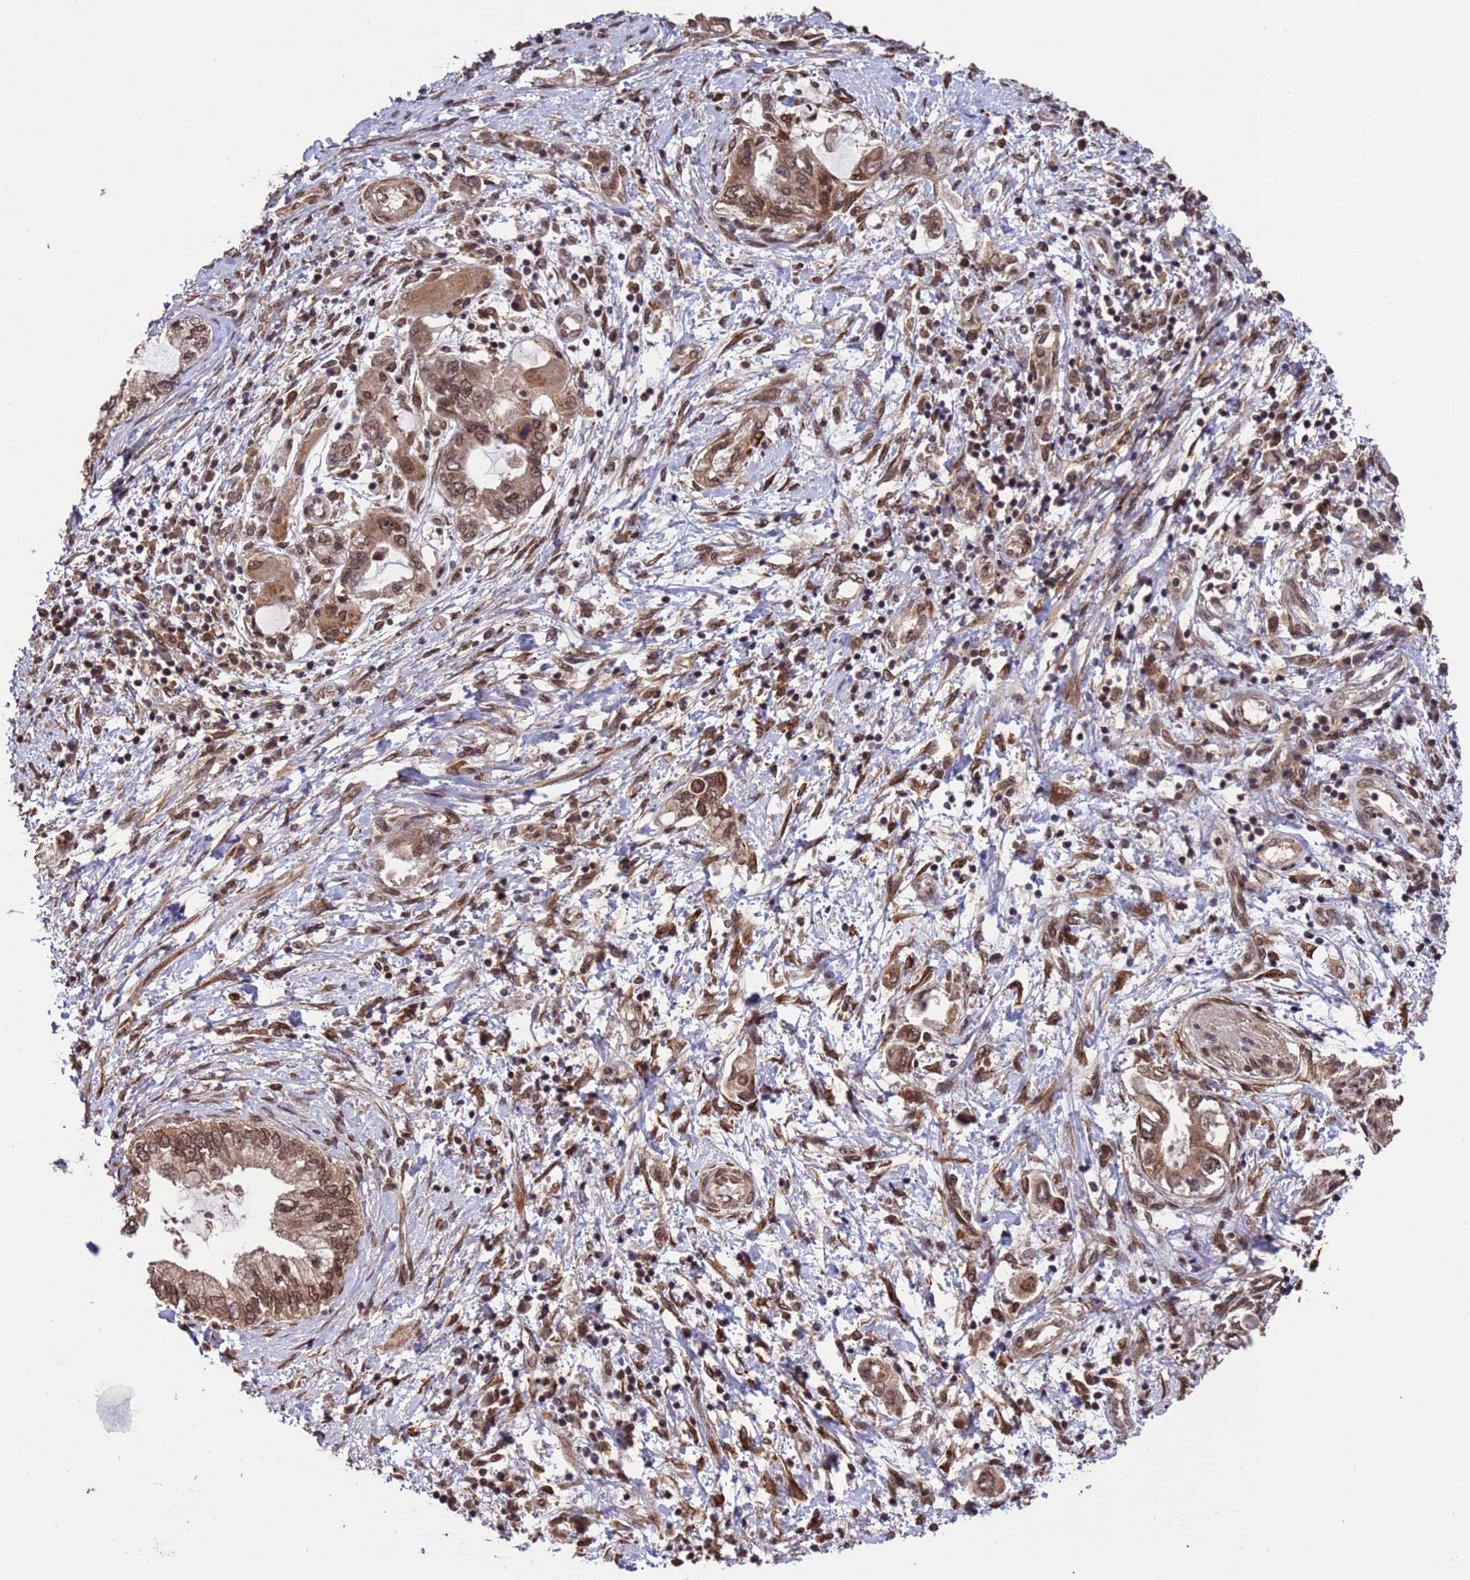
{"staining": {"intensity": "moderate", "quantity": ">75%", "location": "nuclear"}, "tissue": "pancreatic cancer", "cell_type": "Tumor cells", "image_type": "cancer", "snomed": [{"axis": "morphology", "description": "Adenocarcinoma, NOS"}, {"axis": "topography", "description": "Pancreas"}], "caption": "The immunohistochemical stain highlights moderate nuclear expression in tumor cells of pancreatic adenocarcinoma tissue.", "gene": "VSTM4", "patient": {"sex": "female", "age": 73}}